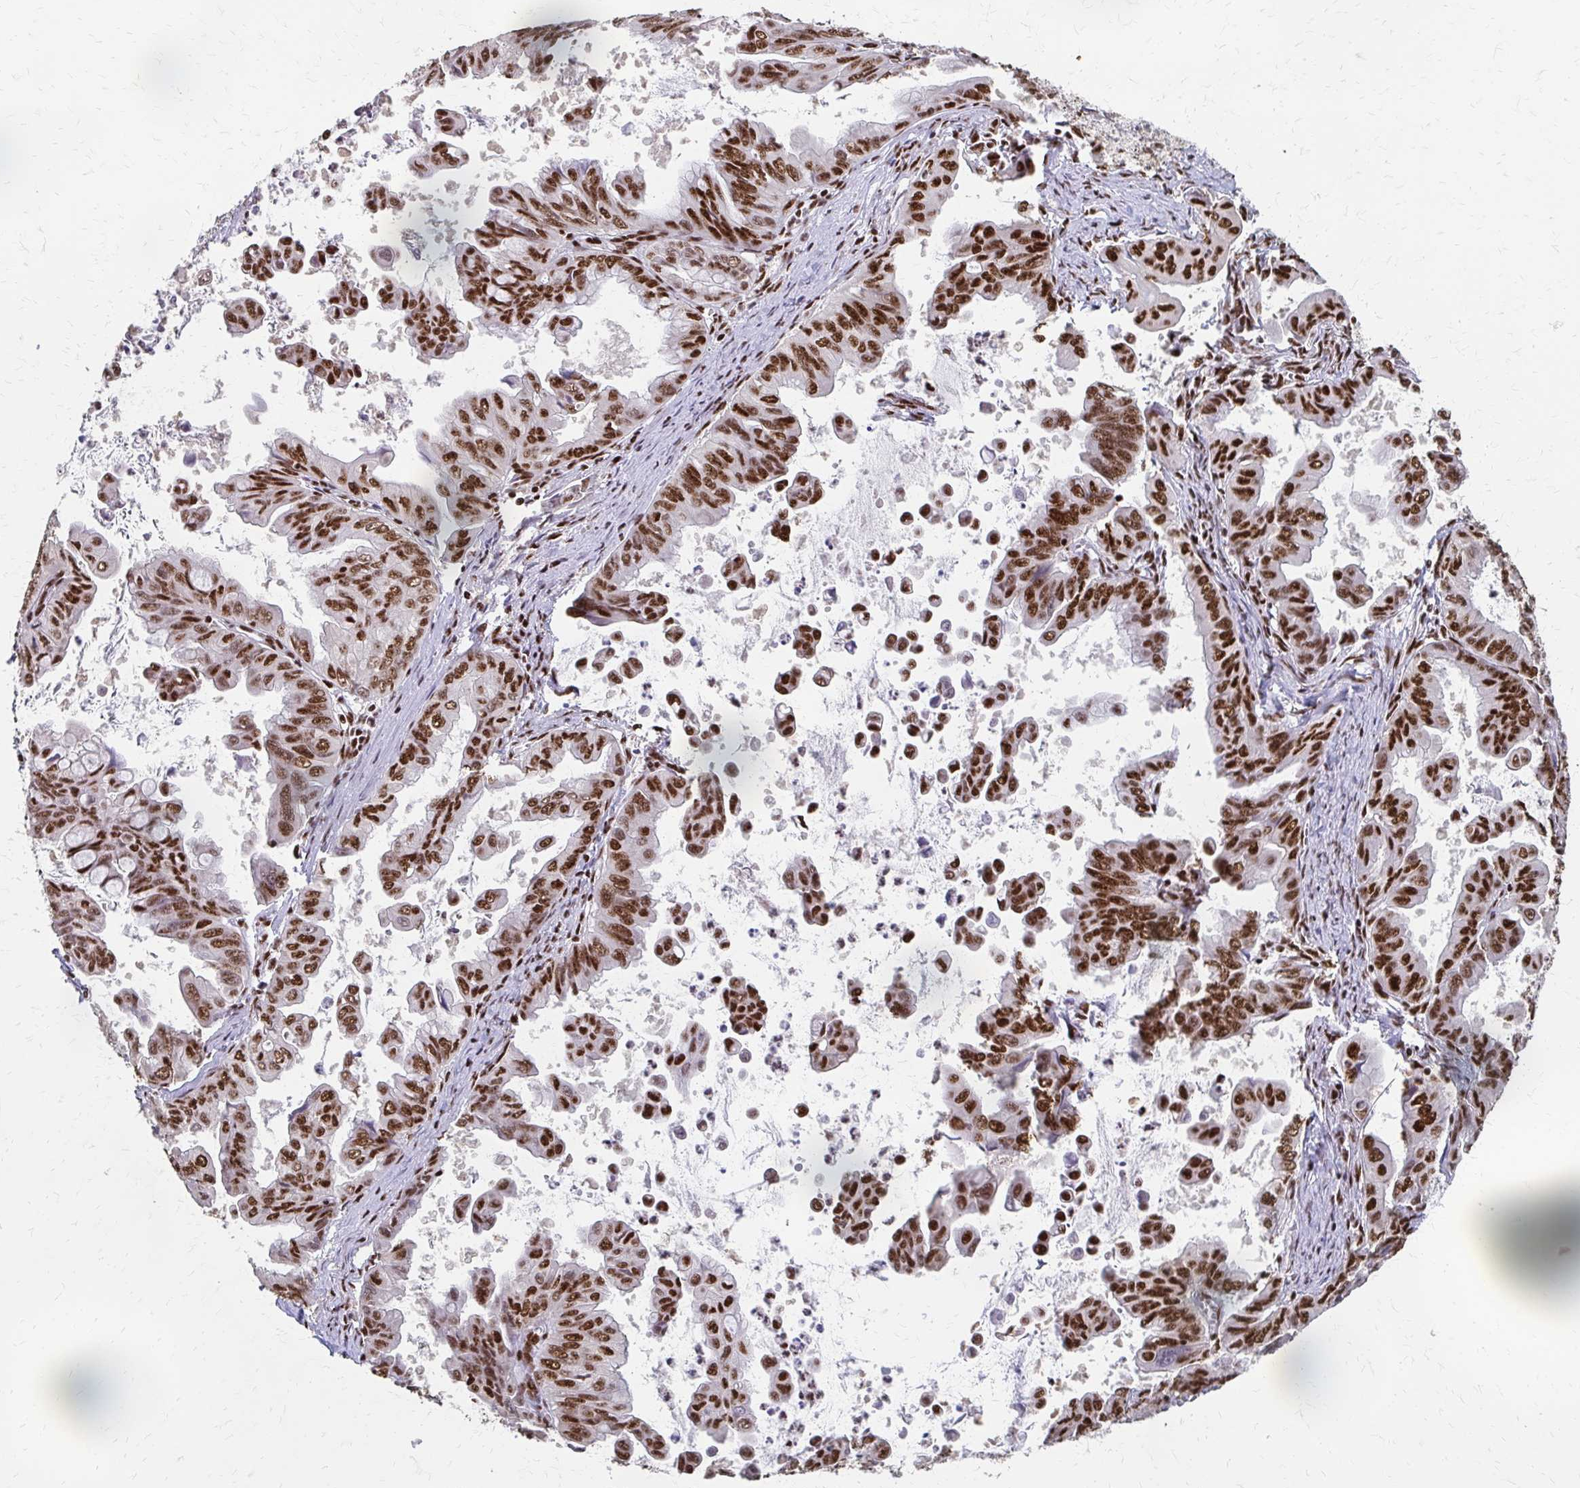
{"staining": {"intensity": "strong", "quantity": ">75%", "location": "nuclear"}, "tissue": "stomach cancer", "cell_type": "Tumor cells", "image_type": "cancer", "snomed": [{"axis": "morphology", "description": "Adenocarcinoma, NOS"}, {"axis": "topography", "description": "Stomach, upper"}], "caption": "Protein expression analysis of human stomach cancer reveals strong nuclear positivity in about >75% of tumor cells.", "gene": "CNKSR3", "patient": {"sex": "male", "age": 80}}